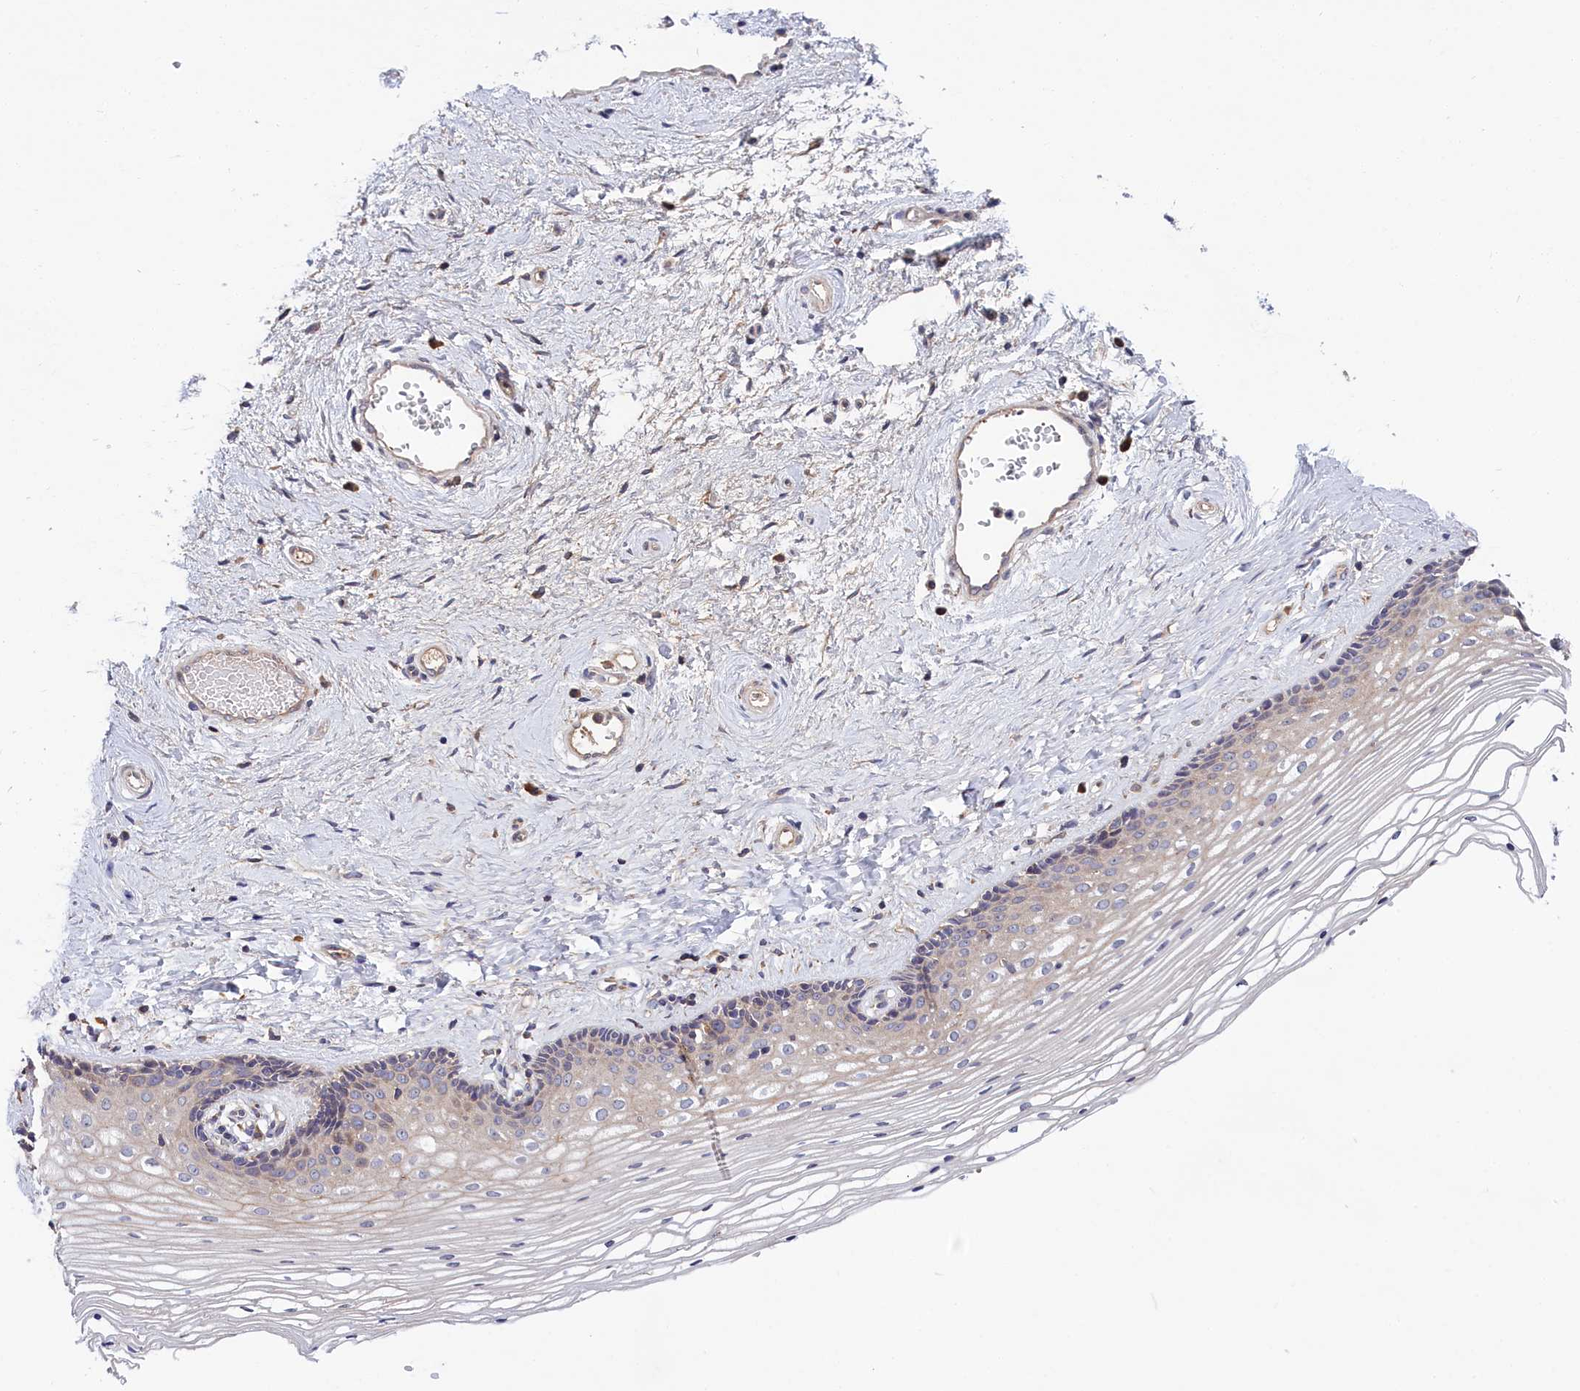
{"staining": {"intensity": "weak", "quantity": "<25%", "location": "cytoplasmic/membranous"}, "tissue": "vagina", "cell_type": "Squamous epithelial cells", "image_type": "normal", "snomed": [{"axis": "morphology", "description": "Normal tissue, NOS"}, {"axis": "topography", "description": "Vagina"}], "caption": "Immunohistochemistry micrograph of normal vagina: human vagina stained with DAB (3,3'-diaminobenzidine) exhibits no significant protein staining in squamous epithelial cells. (DAB (3,3'-diaminobenzidine) immunohistochemistry (IHC) visualized using brightfield microscopy, high magnification).", "gene": "CRACD", "patient": {"sex": "female", "age": 46}}